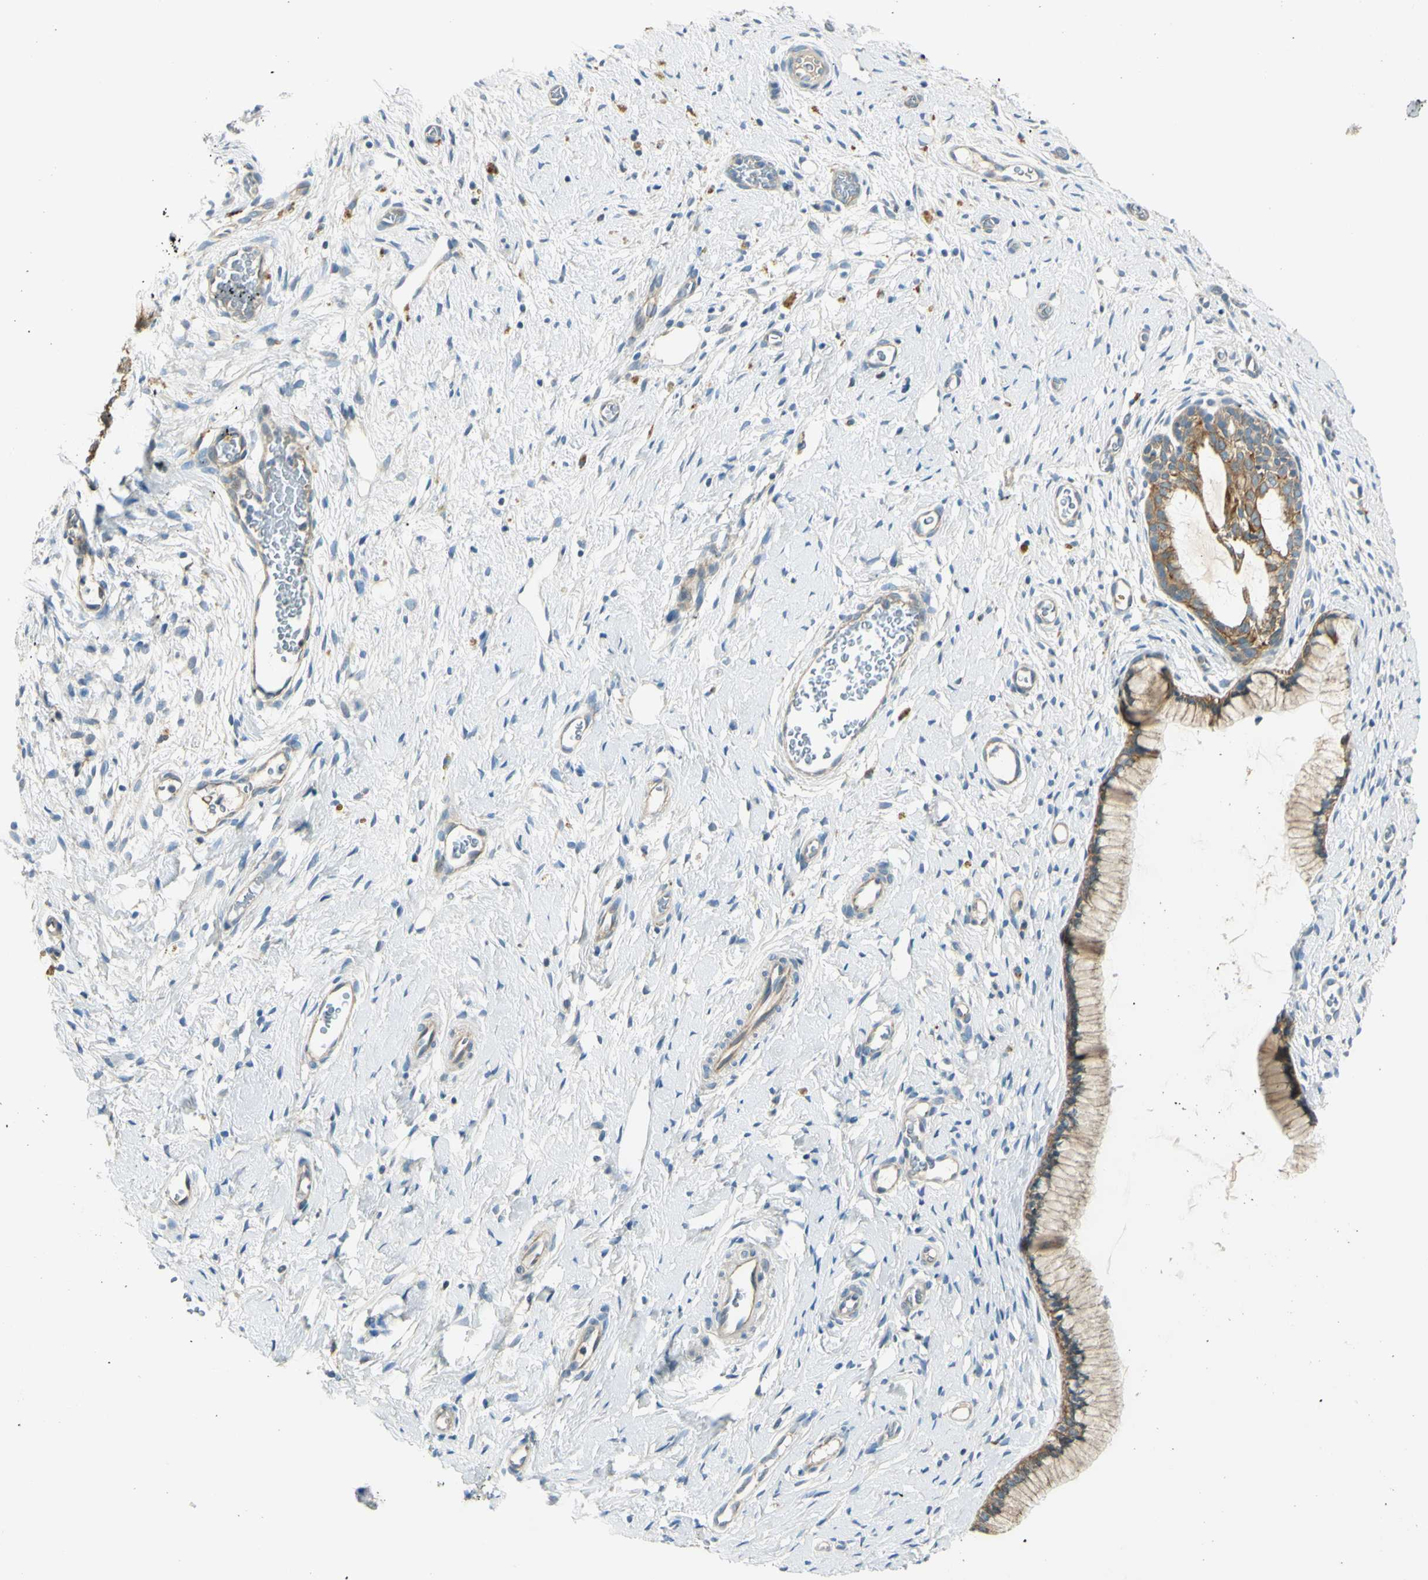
{"staining": {"intensity": "moderate", "quantity": ">75%", "location": "cytoplasmic/membranous"}, "tissue": "cervix", "cell_type": "Glandular cells", "image_type": "normal", "snomed": [{"axis": "morphology", "description": "Normal tissue, NOS"}, {"axis": "topography", "description": "Cervix"}], "caption": "Cervix stained with DAB immunohistochemistry displays medium levels of moderate cytoplasmic/membranous expression in about >75% of glandular cells.", "gene": "LAMA3", "patient": {"sex": "female", "age": 65}}